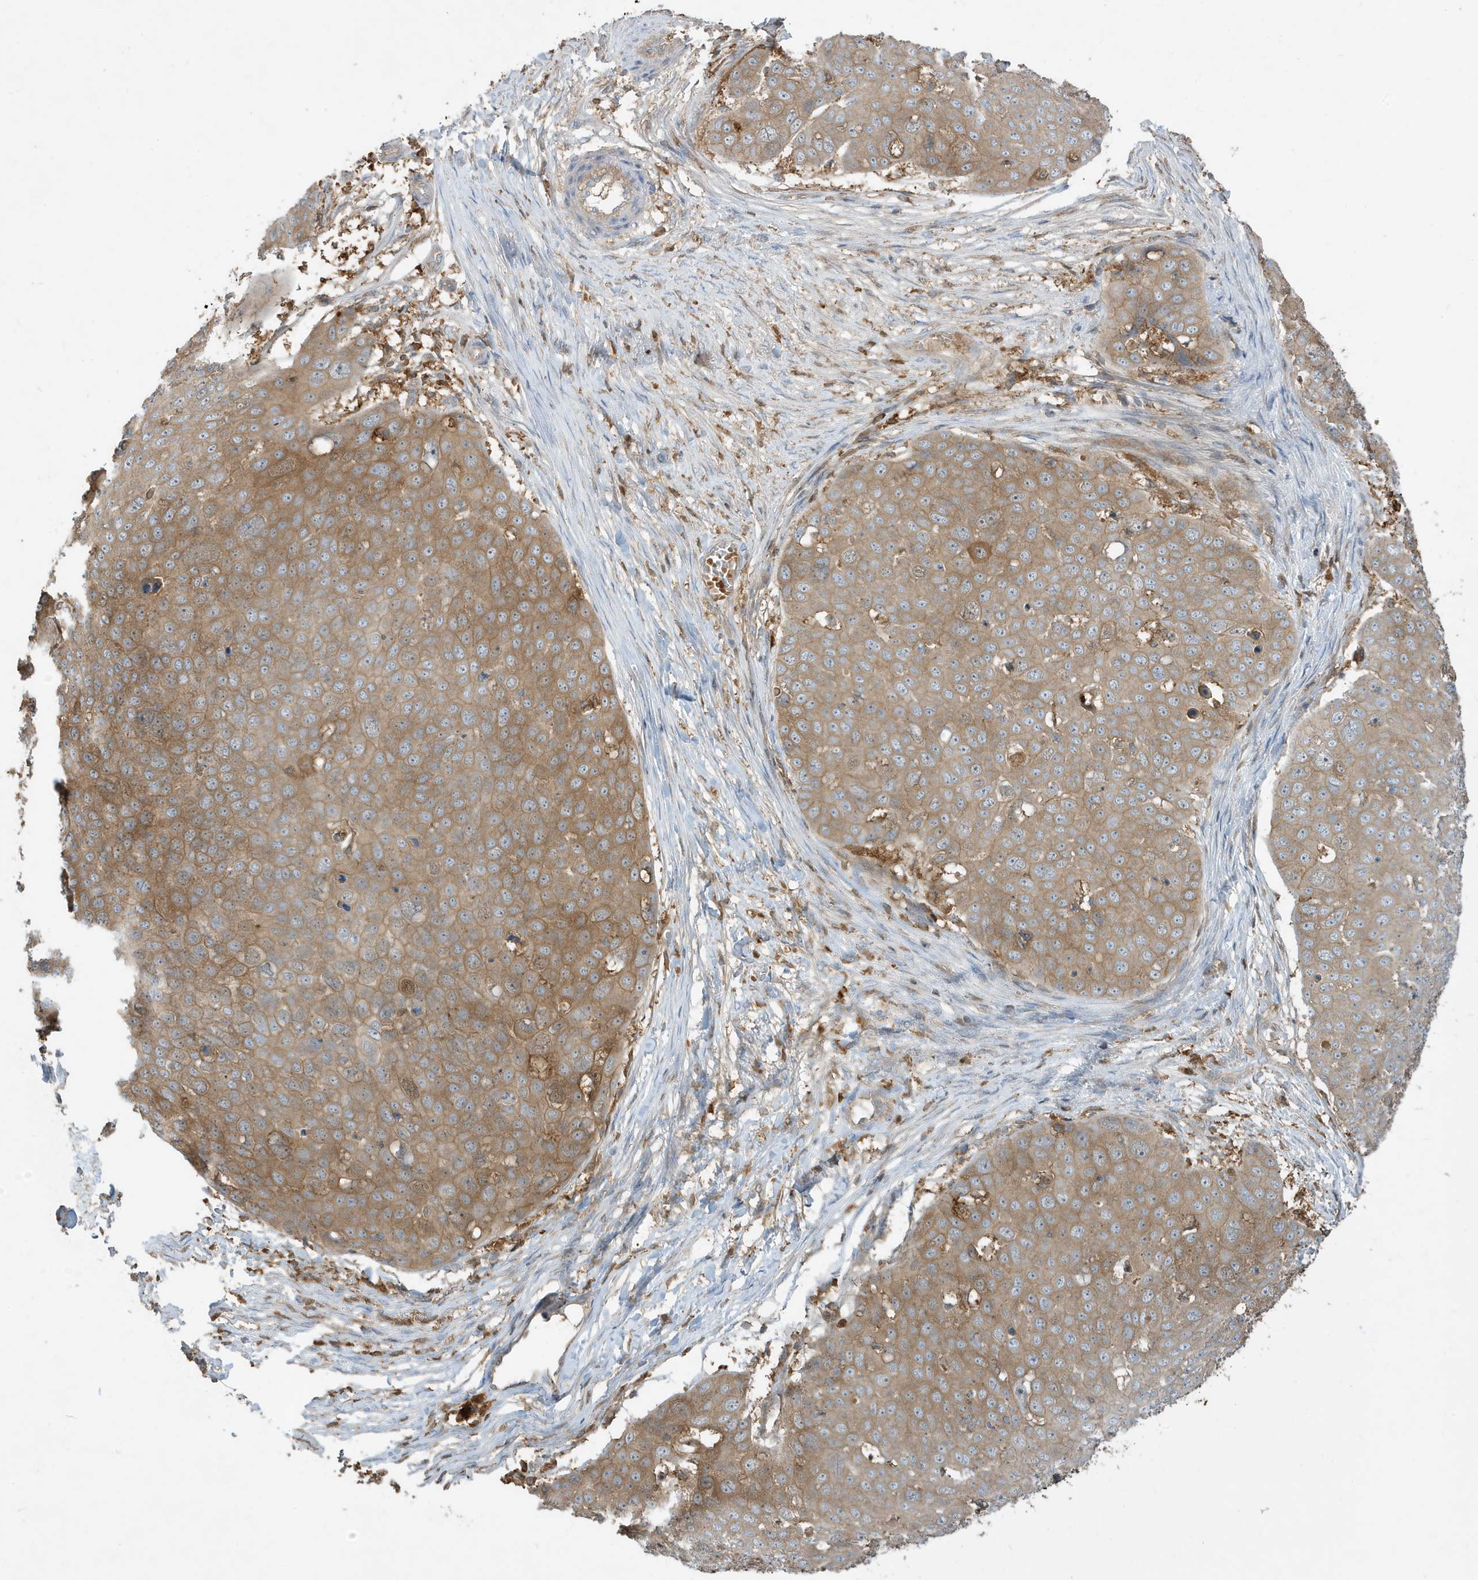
{"staining": {"intensity": "moderate", "quantity": "25%-75%", "location": "cytoplasmic/membranous"}, "tissue": "skin cancer", "cell_type": "Tumor cells", "image_type": "cancer", "snomed": [{"axis": "morphology", "description": "Squamous cell carcinoma, NOS"}, {"axis": "topography", "description": "Skin"}], "caption": "Moderate cytoplasmic/membranous expression for a protein is appreciated in approximately 25%-75% of tumor cells of squamous cell carcinoma (skin) using IHC.", "gene": "ABTB1", "patient": {"sex": "male", "age": 71}}